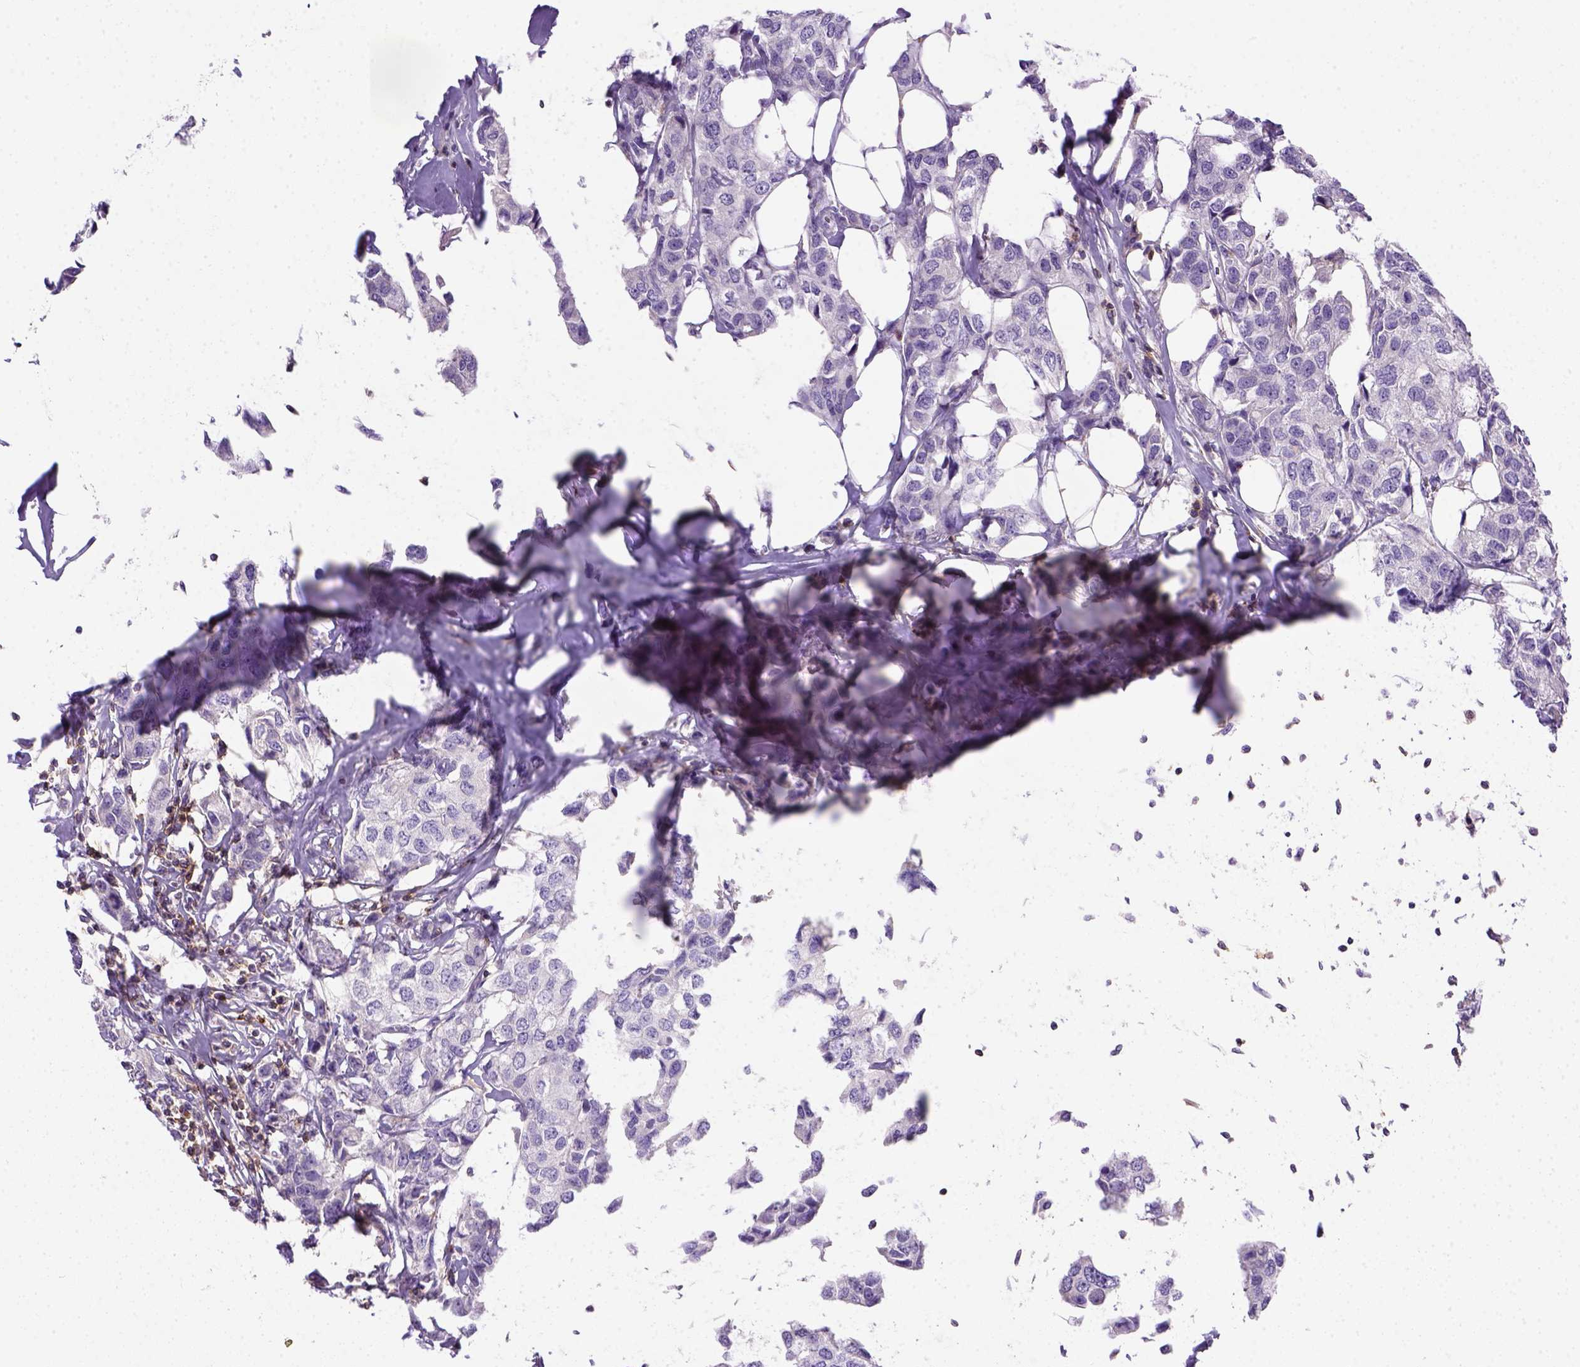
{"staining": {"intensity": "negative", "quantity": "none", "location": "none"}, "tissue": "breast cancer", "cell_type": "Tumor cells", "image_type": "cancer", "snomed": [{"axis": "morphology", "description": "Duct carcinoma"}, {"axis": "topography", "description": "Breast"}], "caption": "Breast cancer (invasive ductal carcinoma) stained for a protein using IHC shows no positivity tumor cells.", "gene": "CD3E", "patient": {"sex": "female", "age": 80}}